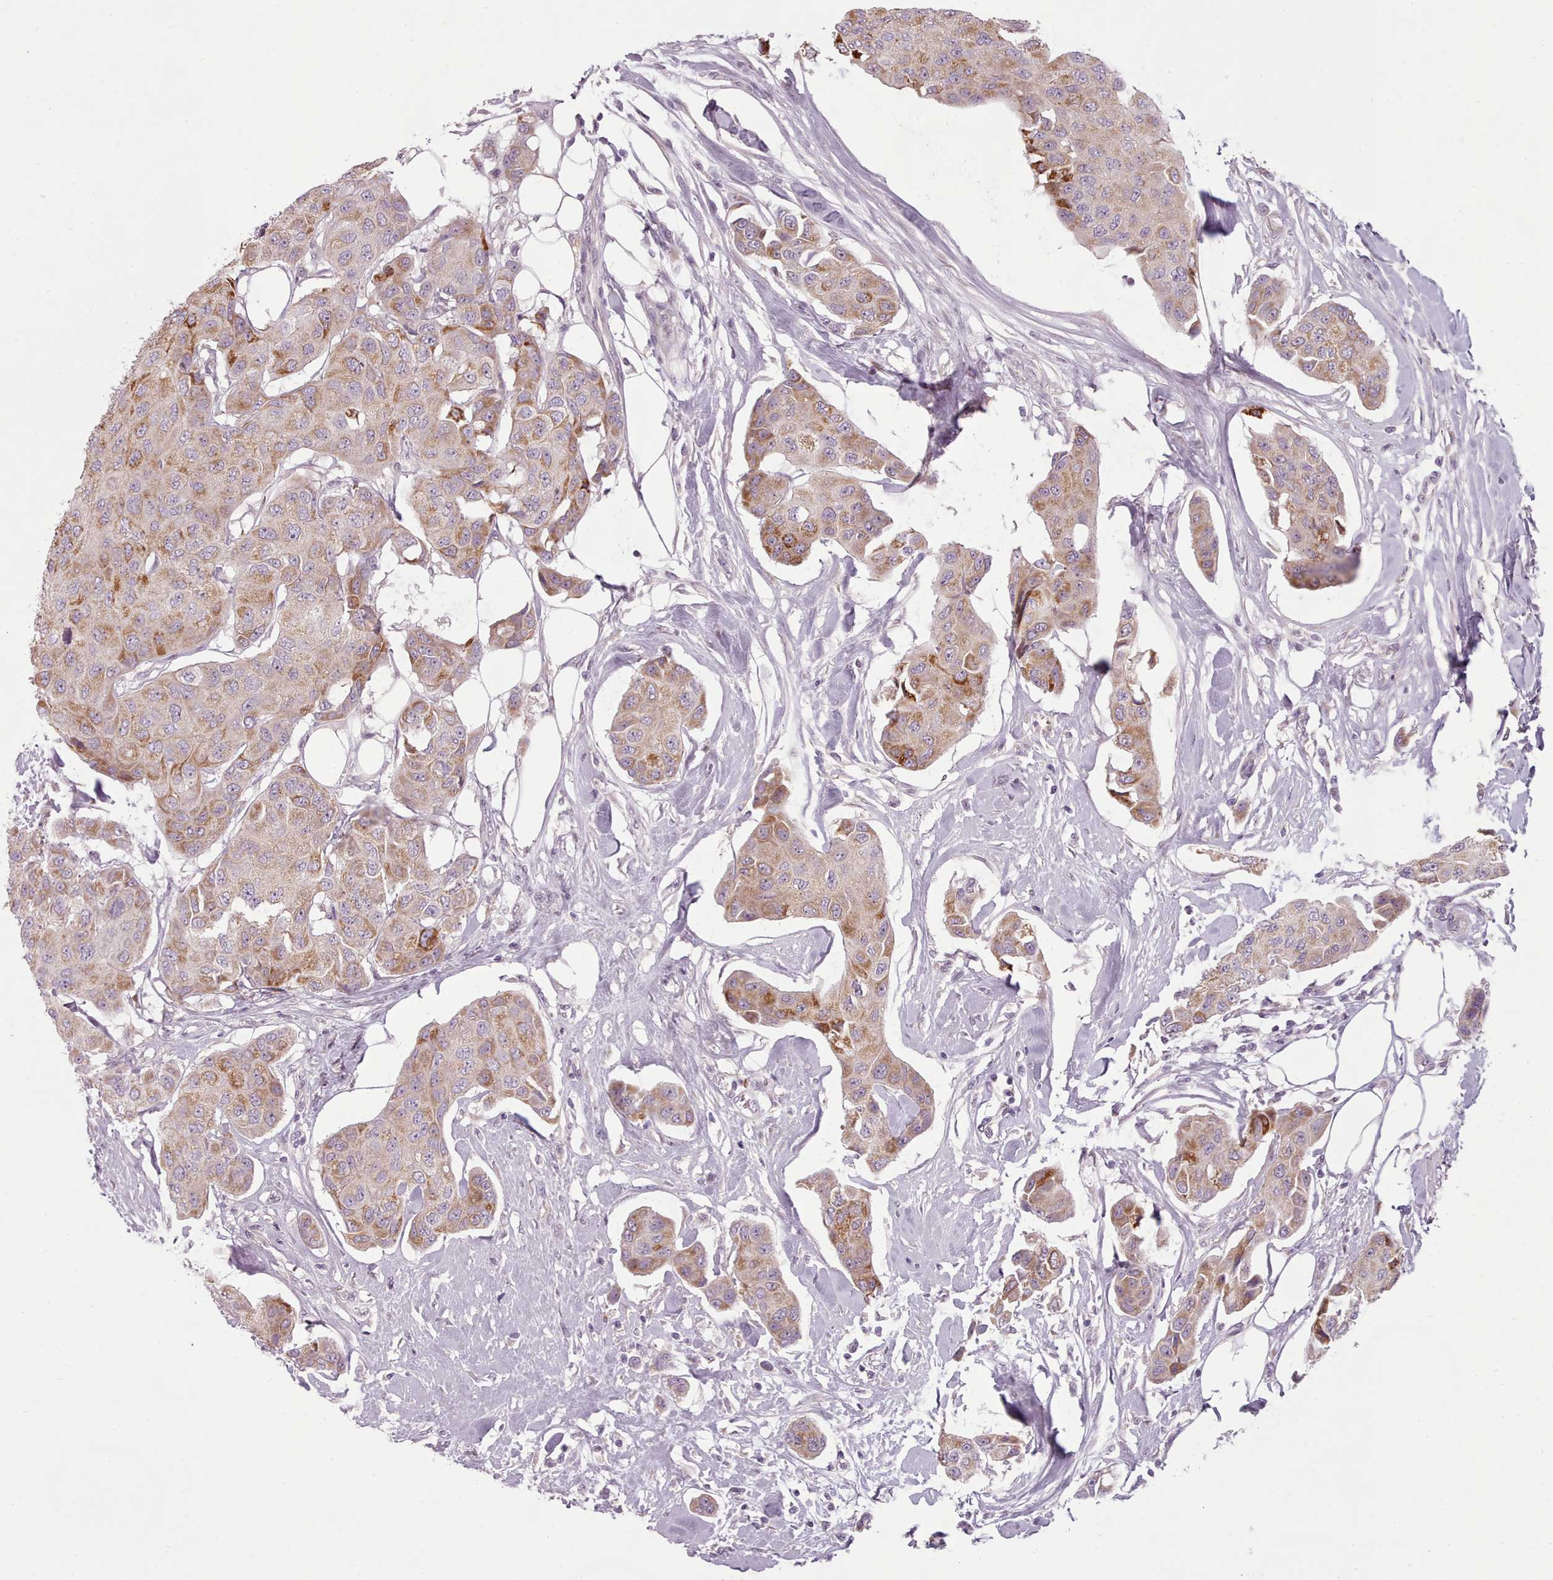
{"staining": {"intensity": "moderate", "quantity": "25%-75%", "location": "cytoplasmic/membranous"}, "tissue": "breast cancer", "cell_type": "Tumor cells", "image_type": "cancer", "snomed": [{"axis": "morphology", "description": "Duct carcinoma"}, {"axis": "topography", "description": "Breast"}, {"axis": "topography", "description": "Lymph node"}], "caption": "Immunohistochemical staining of human breast cancer reveals medium levels of moderate cytoplasmic/membranous positivity in approximately 25%-75% of tumor cells.", "gene": "LAPTM5", "patient": {"sex": "female", "age": 80}}